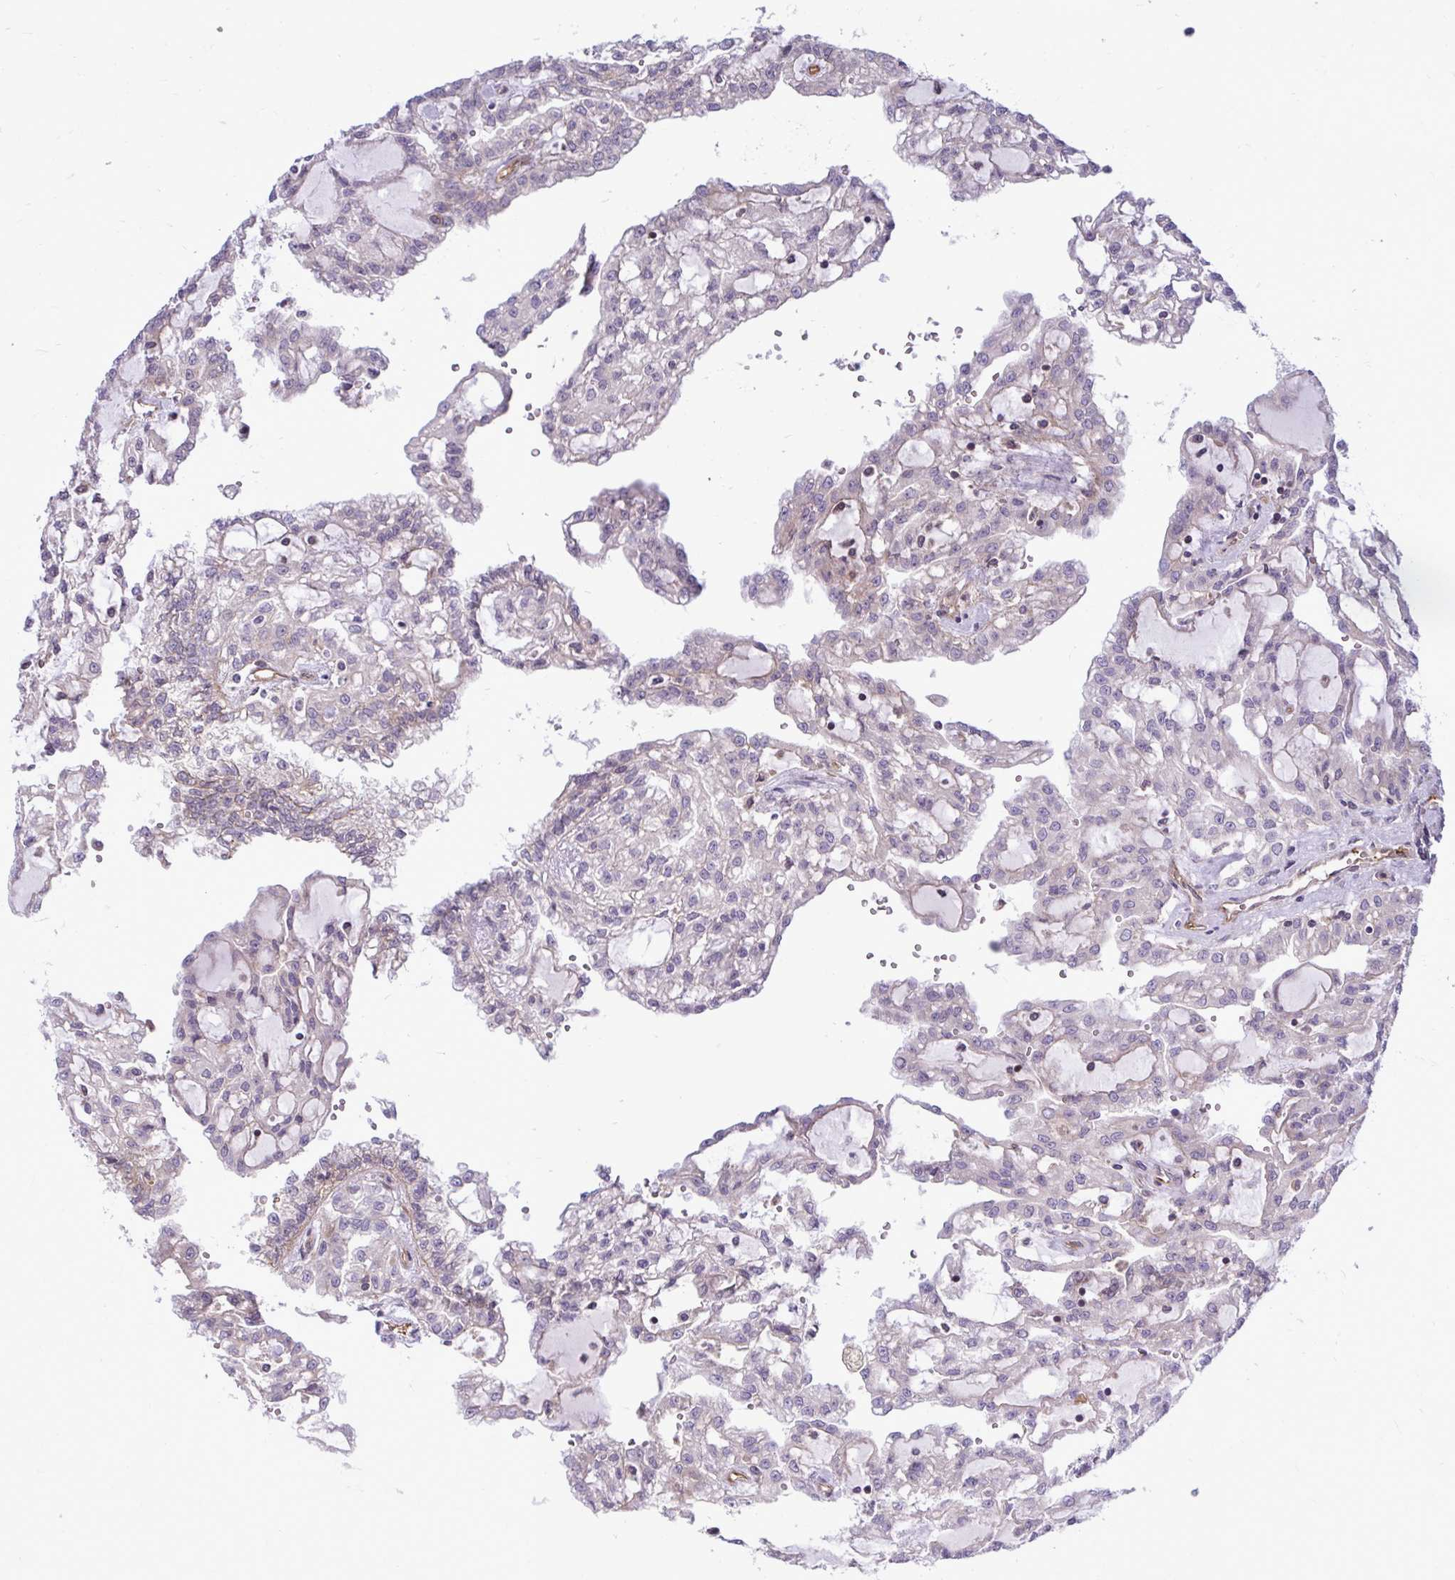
{"staining": {"intensity": "negative", "quantity": "none", "location": "none"}, "tissue": "renal cancer", "cell_type": "Tumor cells", "image_type": "cancer", "snomed": [{"axis": "morphology", "description": "Adenocarcinoma, NOS"}, {"axis": "topography", "description": "Kidney"}], "caption": "Tumor cells are negative for brown protein staining in renal cancer.", "gene": "FUT10", "patient": {"sex": "male", "age": 63}}